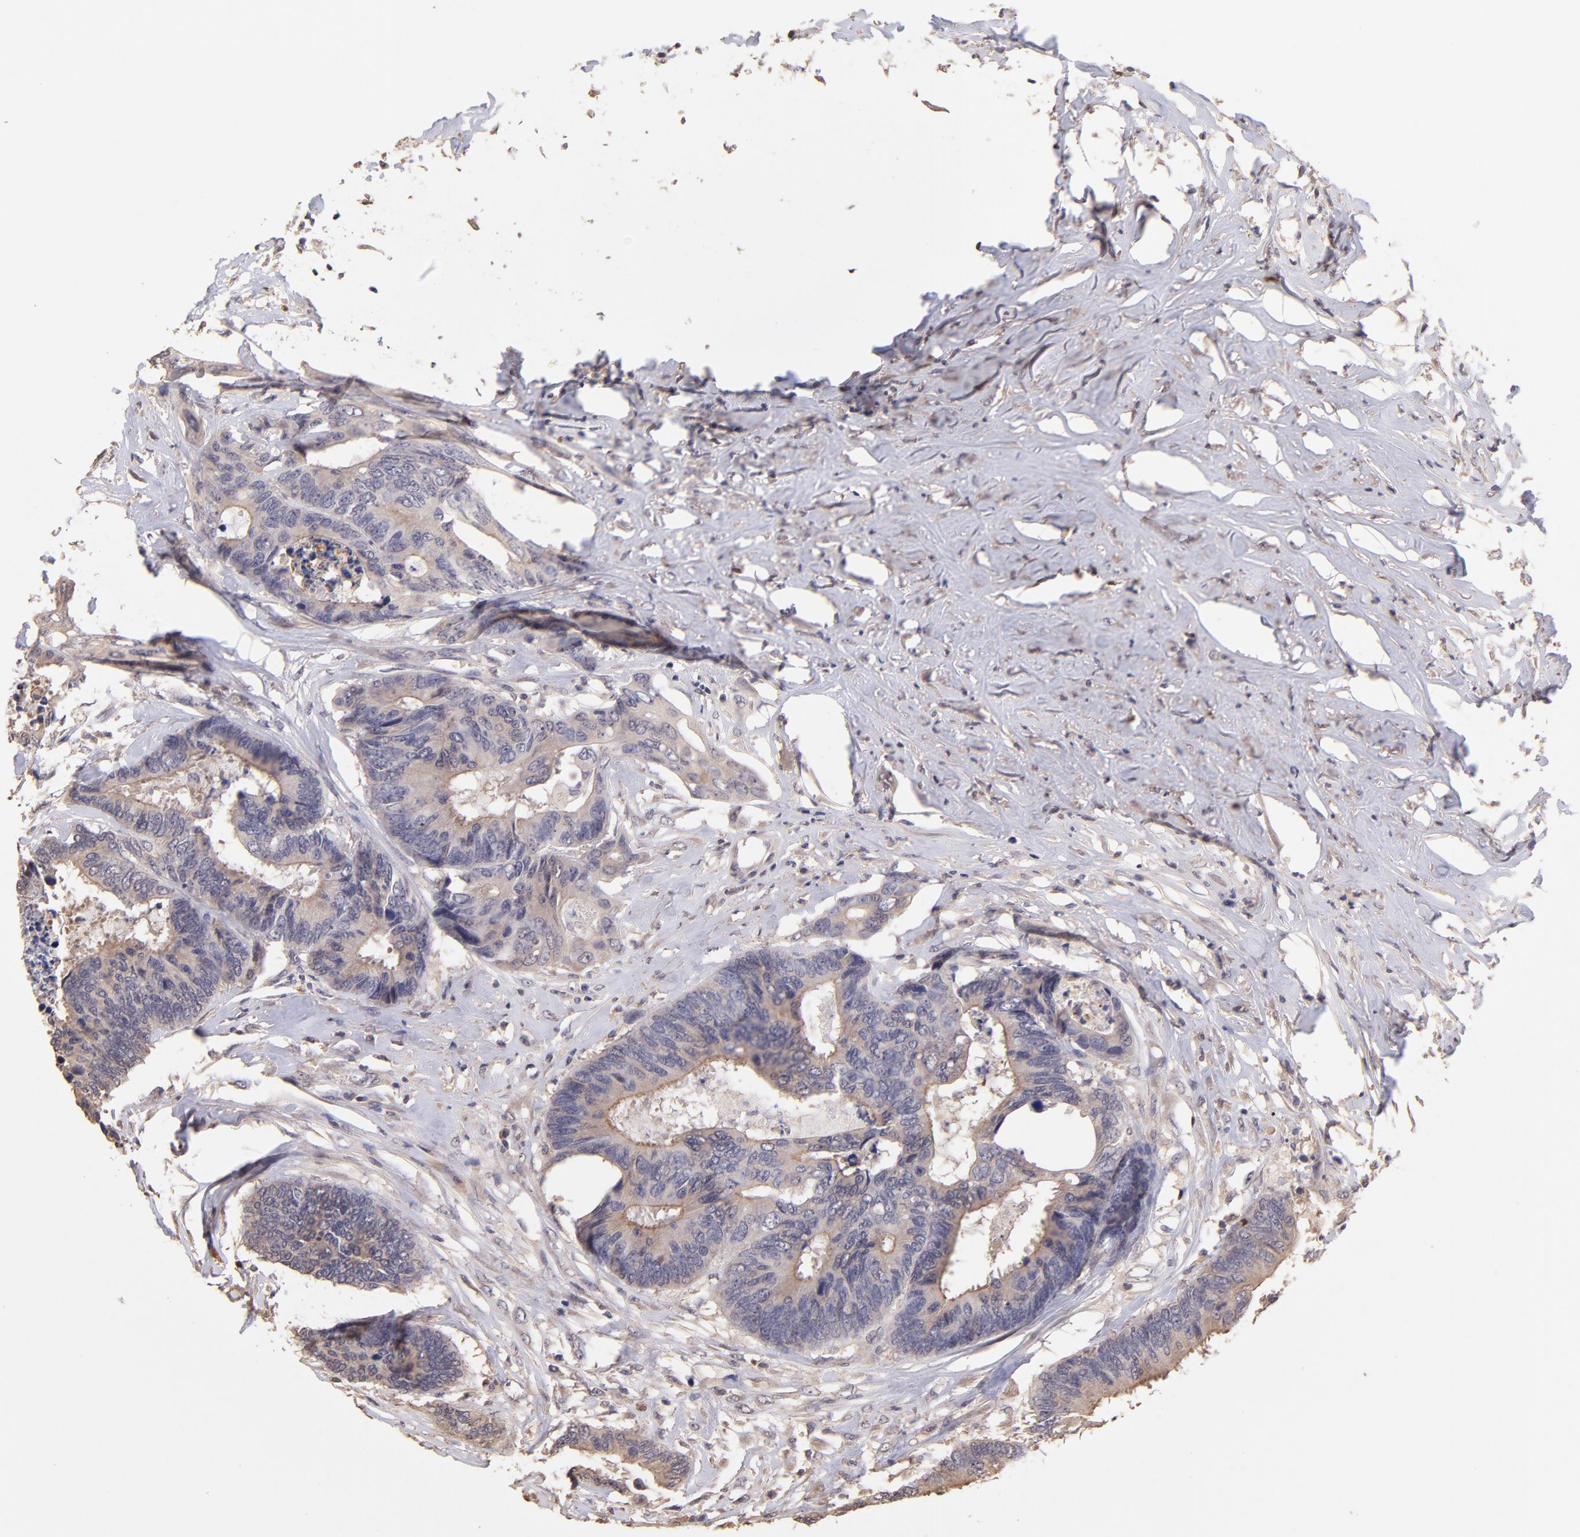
{"staining": {"intensity": "weak", "quantity": "25%-75%", "location": "cytoplasmic/membranous"}, "tissue": "colorectal cancer", "cell_type": "Tumor cells", "image_type": "cancer", "snomed": [{"axis": "morphology", "description": "Adenocarcinoma, NOS"}, {"axis": "topography", "description": "Rectum"}], "caption": "Immunohistochemical staining of human colorectal cancer (adenocarcinoma) shows low levels of weak cytoplasmic/membranous staining in approximately 25%-75% of tumor cells.", "gene": "RNASEL", "patient": {"sex": "male", "age": 55}}